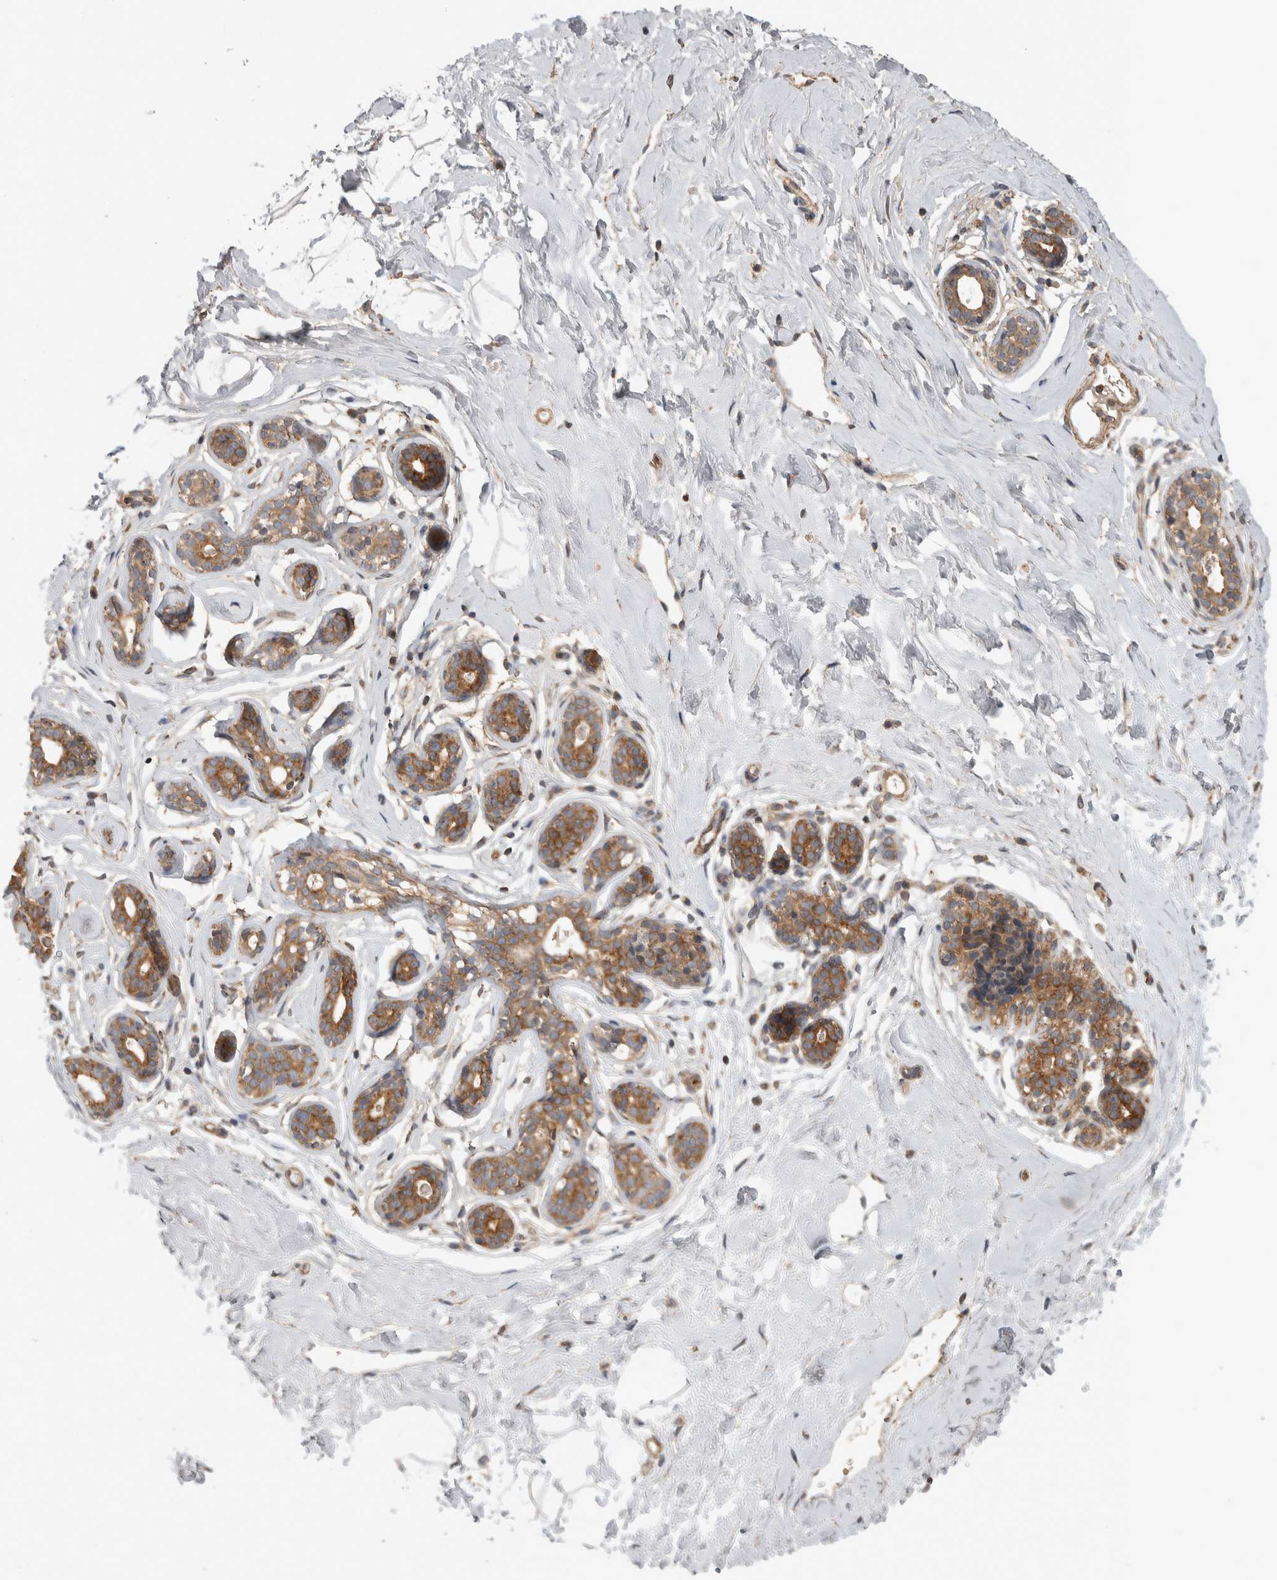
{"staining": {"intensity": "negative", "quantity": "none", "location": "none"}, "tissue": "breast", "cell_type": "Adipocytes", "image_type": "normal", "snomed": [{"axis": "morphology", "description": "Normal tissue, NOS"}, {"axis": "topography", "description": "Breast"}], "caption": "The image shows no significant expression in adipocytes of breast.", "gene": "IFRD1", "patient": {"sex": "female", "age": 23}}